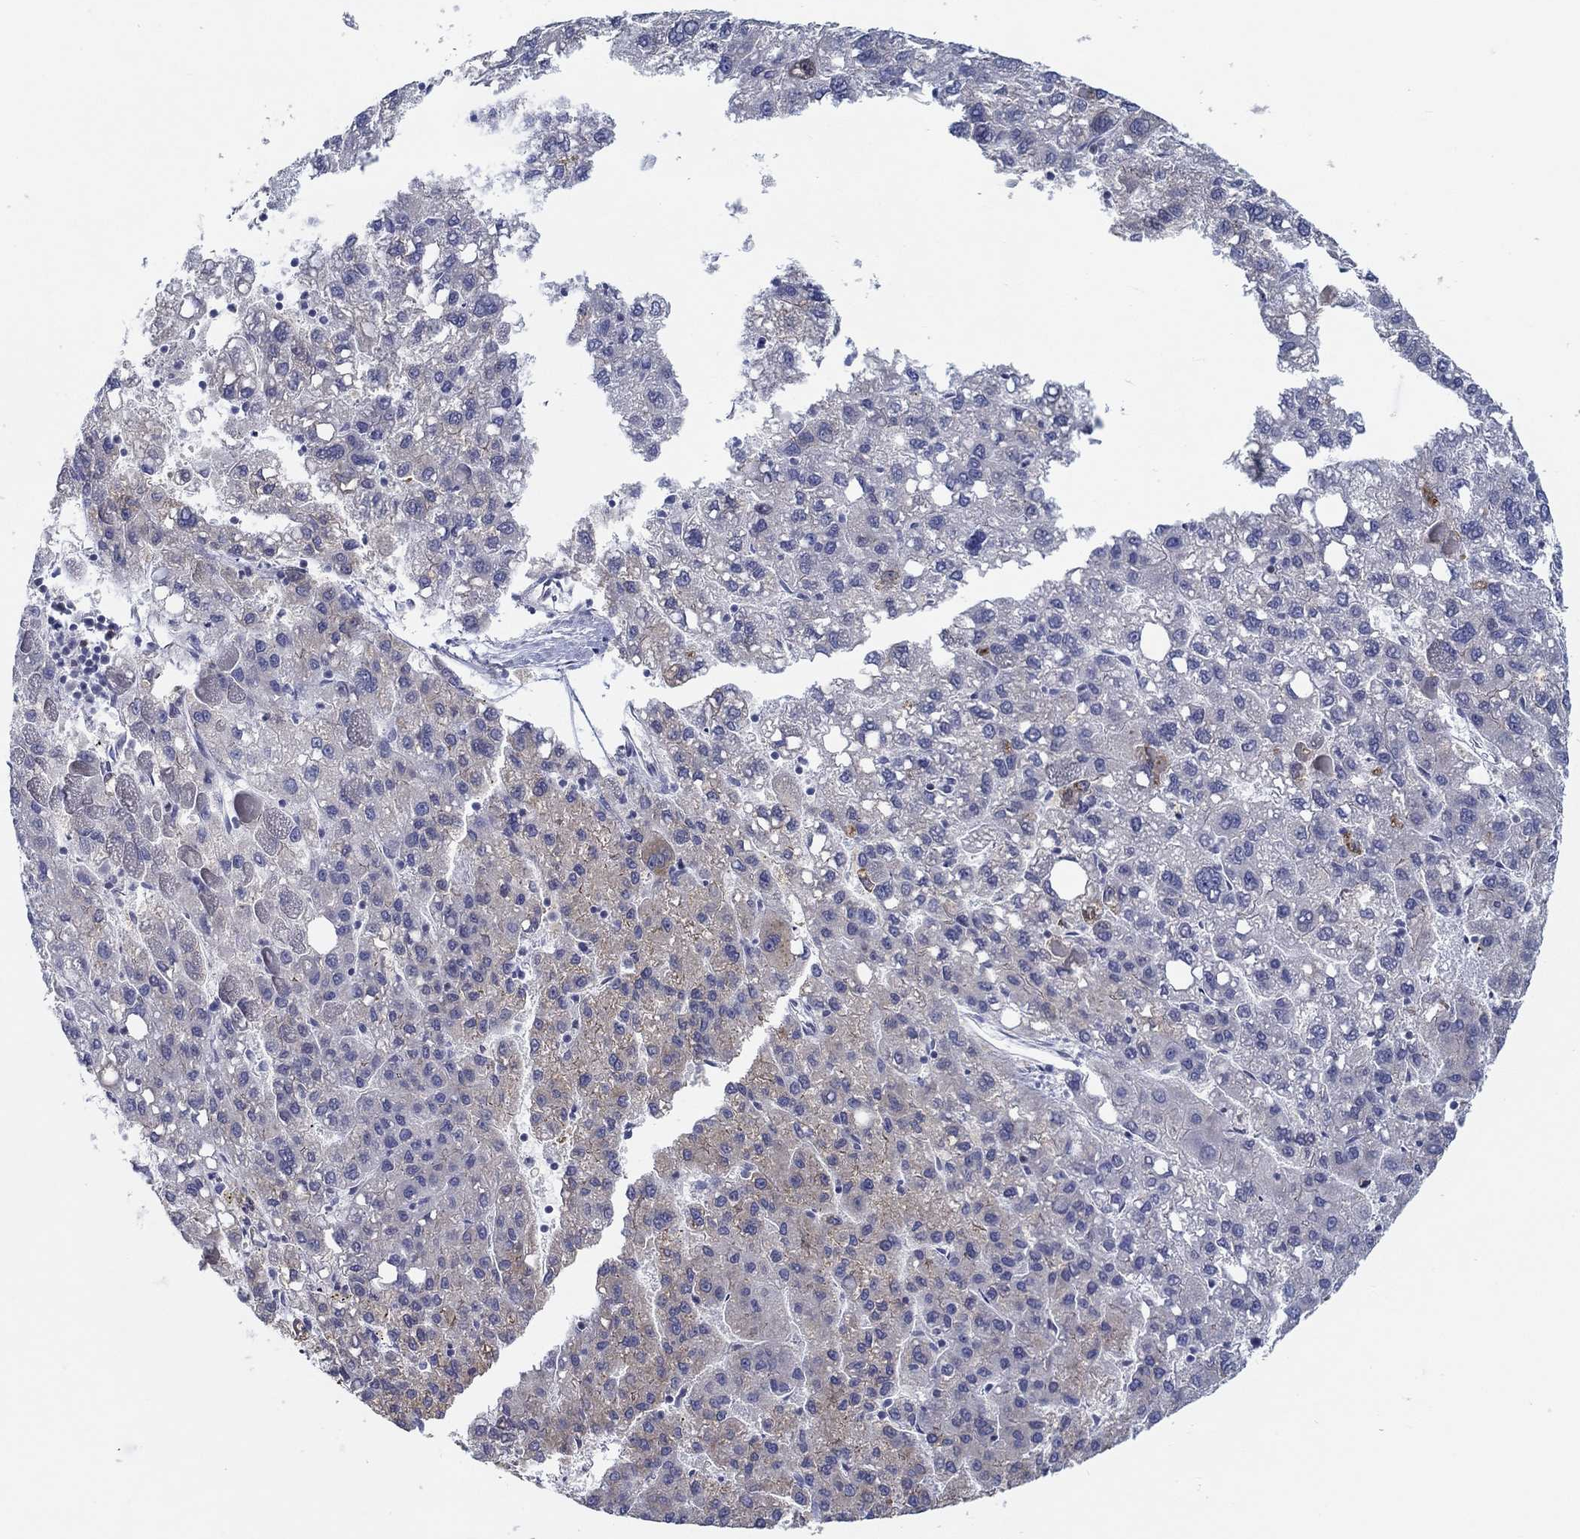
{"staining": {"intensity": "negative", "quantity": "none", "location": "none"}, "tissue": "liver cancer", "cell_type": "Tumor cells", "image_type": "cancer", "snomed": [{"axis": "morphology", "description": "Carcinoma, Hepatocellular, NOS"}, {"axis": "topography", "description": "Liver"}], "caption": "DAB (3,3'-diaminobenzidine) immunohistochemical staining of human liver hepatocellular carcinoma reveals no significant expression in tumor cells.", "gene": "ERMP1", "patient": {"sex": "female", "age": 82}}